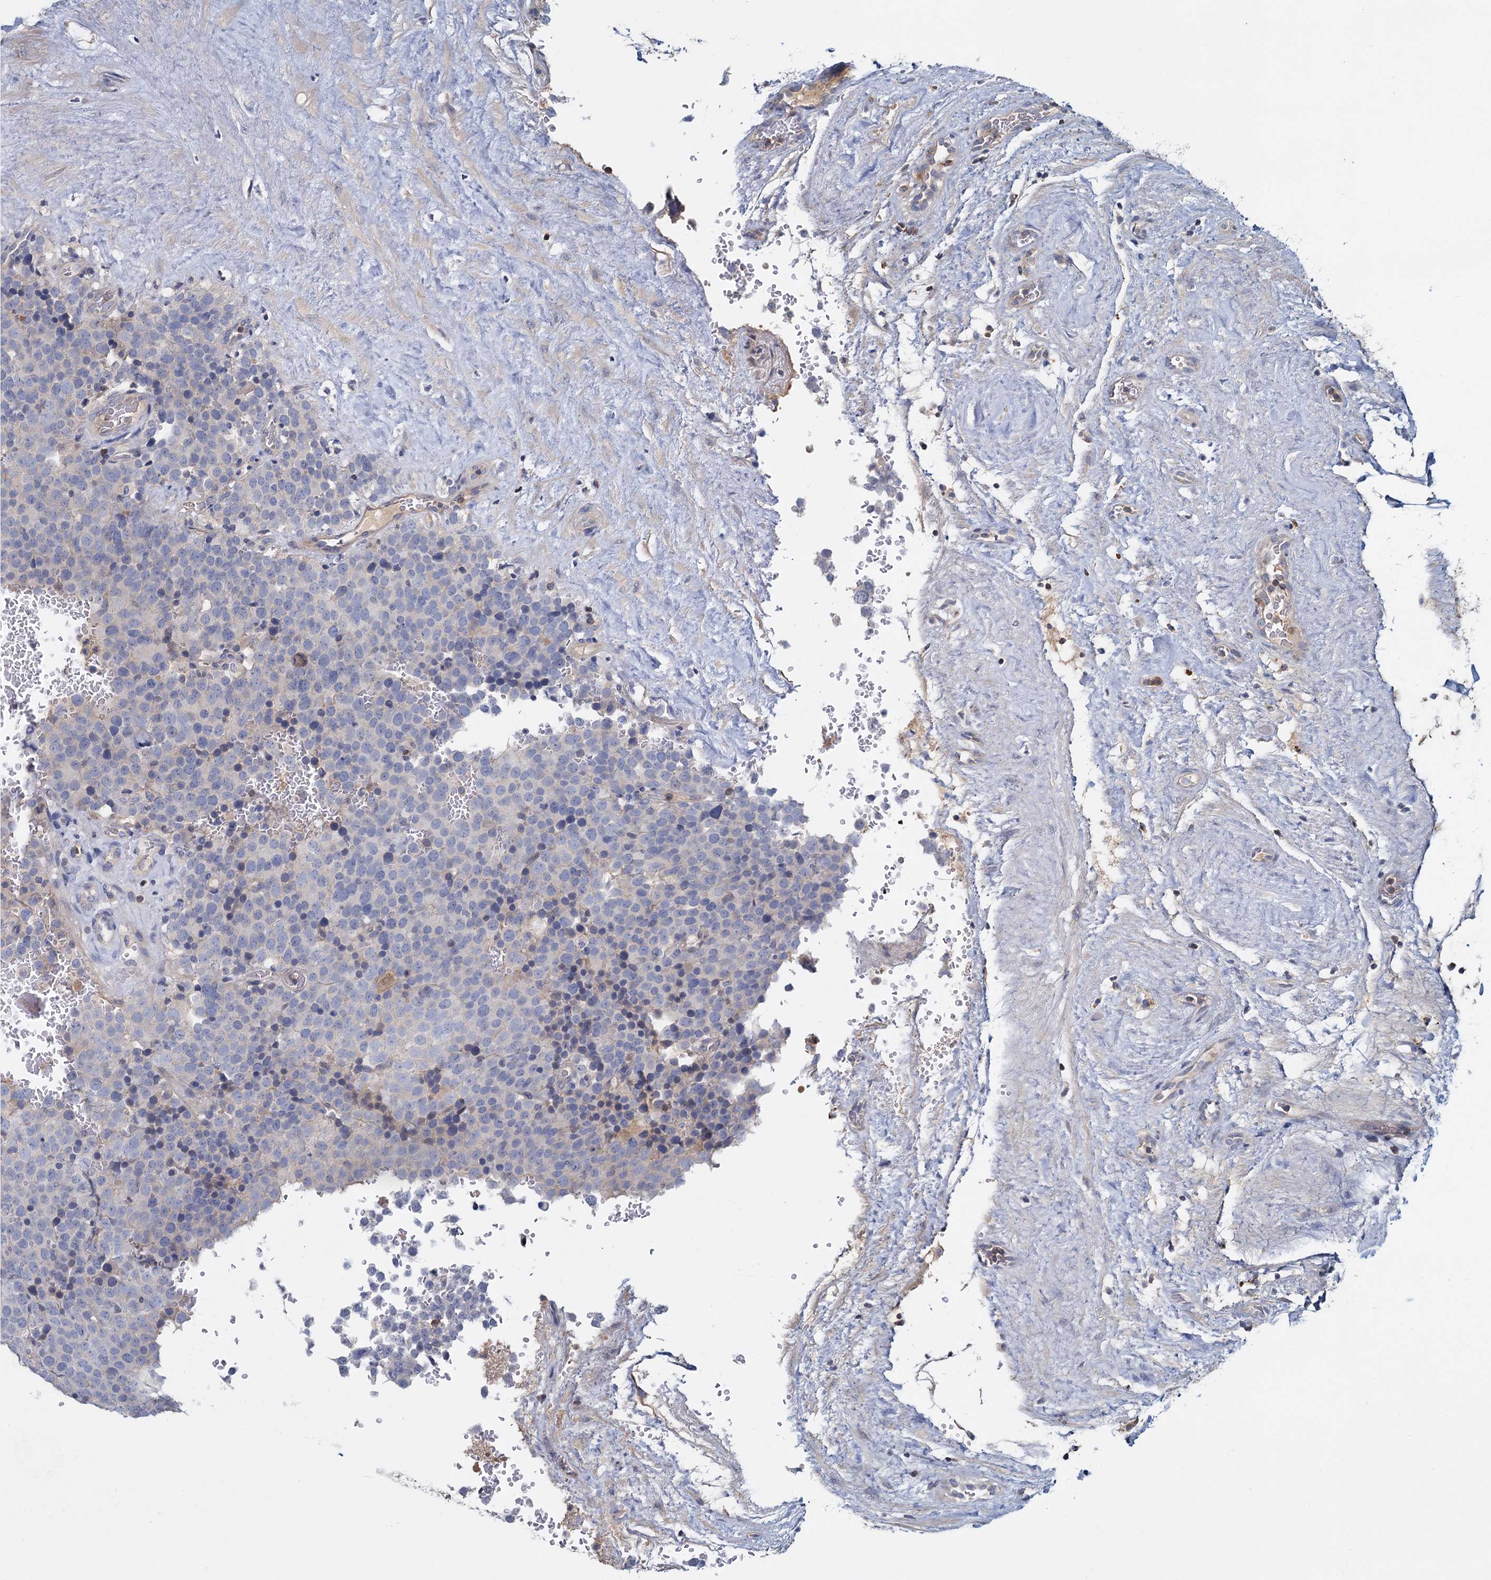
{"staining": {"intensity": "negative", "quantity": "none", "location": "none"}, "tissue": "testis cancer", "cell_type": "Tumor cells", "image_type": "cancer", "snomed": [{"axis": "morphology", "description": "Seminoma, NOS"}, {"axis": "topography", "description": "Testis"}], "caption": "The IHC histopathology image has no significant expression in tumor cells of testis seminoma tissue.", "gene": "ACSM3", "patient": {"sex": "male", "age": 71}}